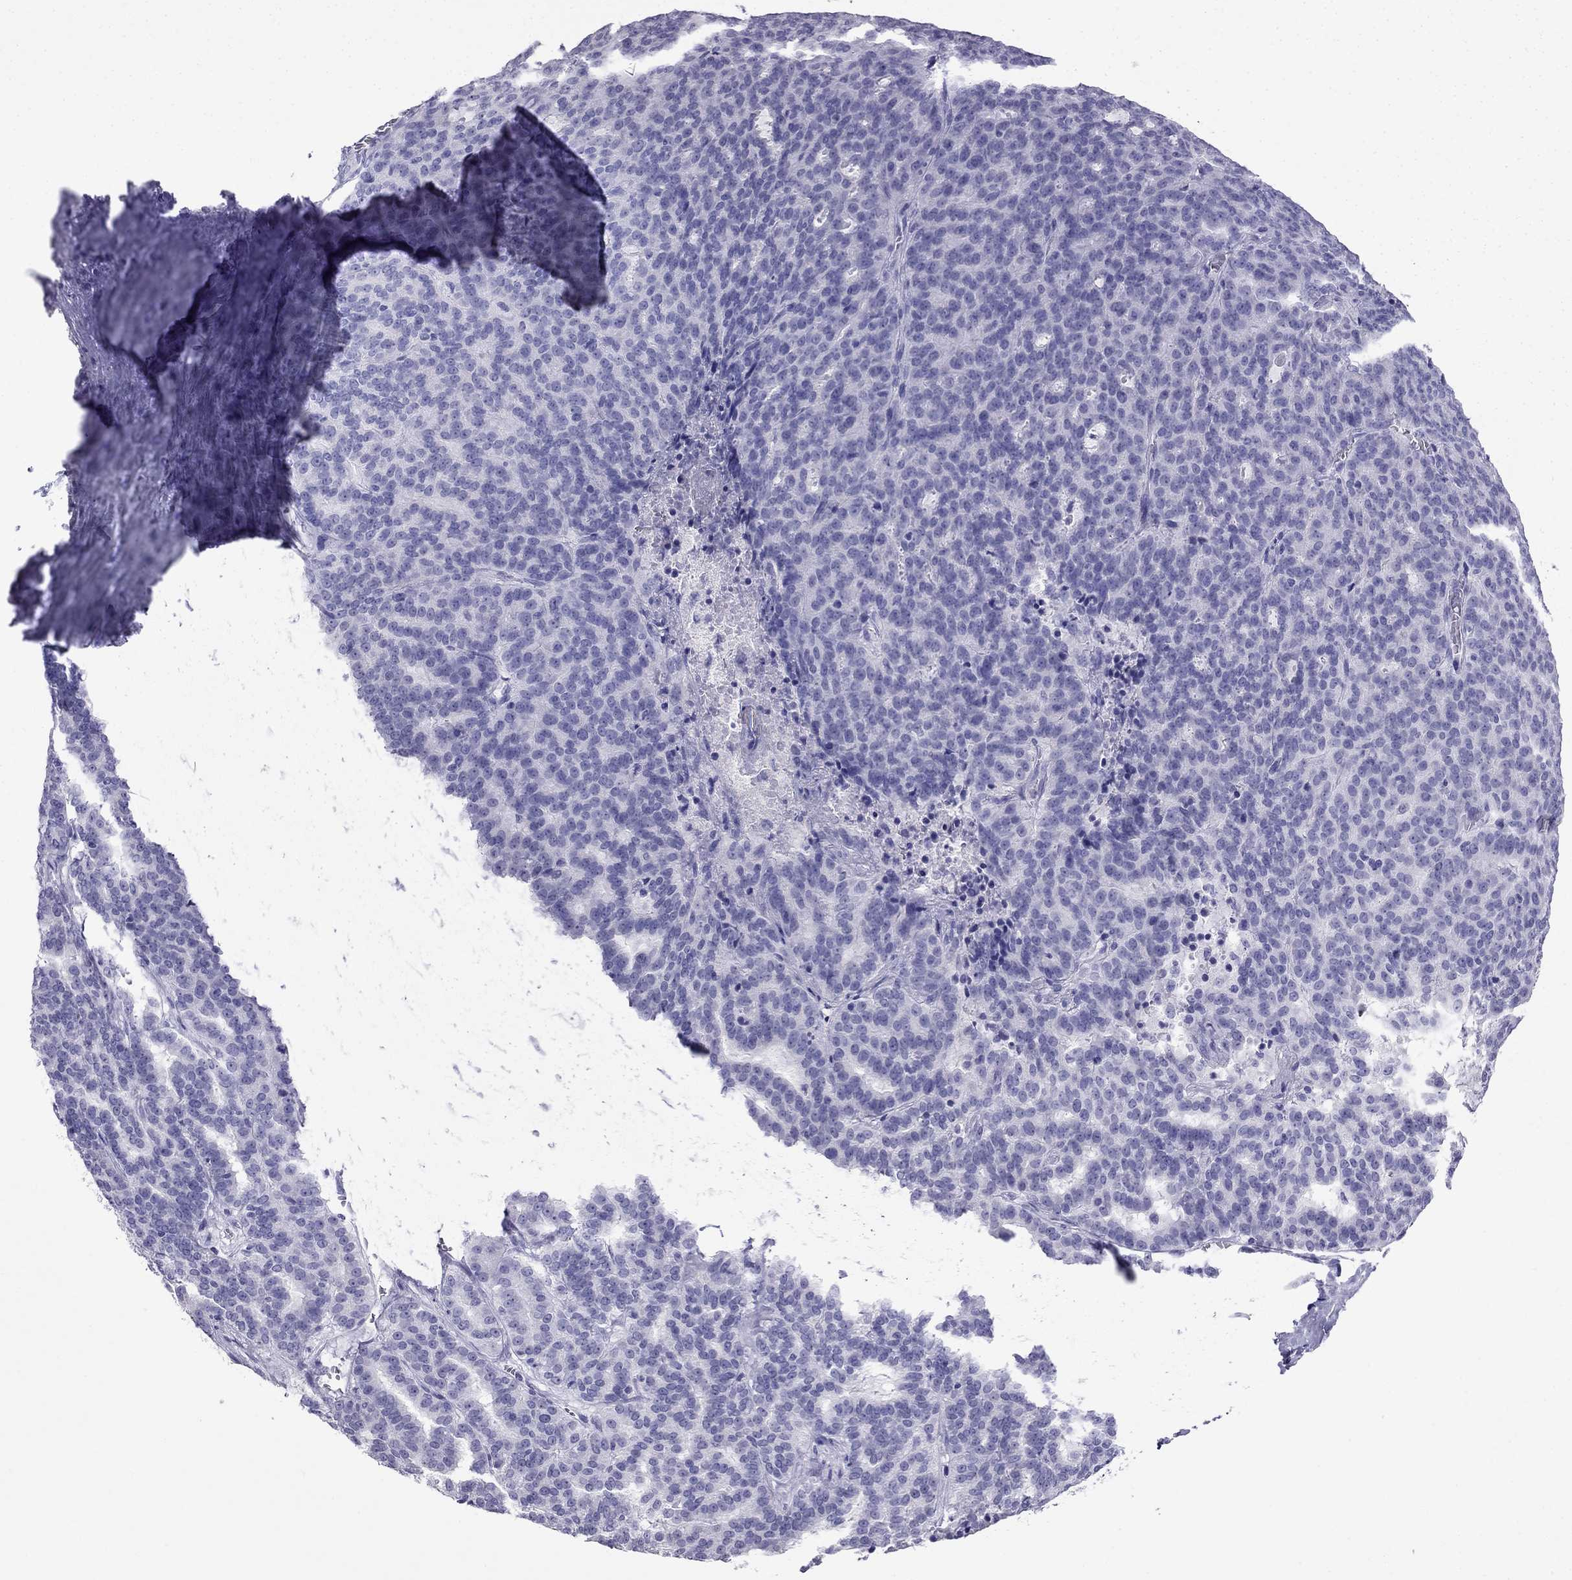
{"staining": {"intensity": "negative", "quantity": "none", "location": "none"}, "tissue": "liver cancer", "cell_type": "Tumor cells", "image_type": "cancer", "snomed": [{"axis": "morphology", "description": "Cholangiocarcinoma"}, {"axis": "topography", "description": "Liver"}], "caption": "Tumor cells show no significant protein expression in liver cancer.", "gene": "CDHR4", "patient": {"sex": "female", "age": 47}}